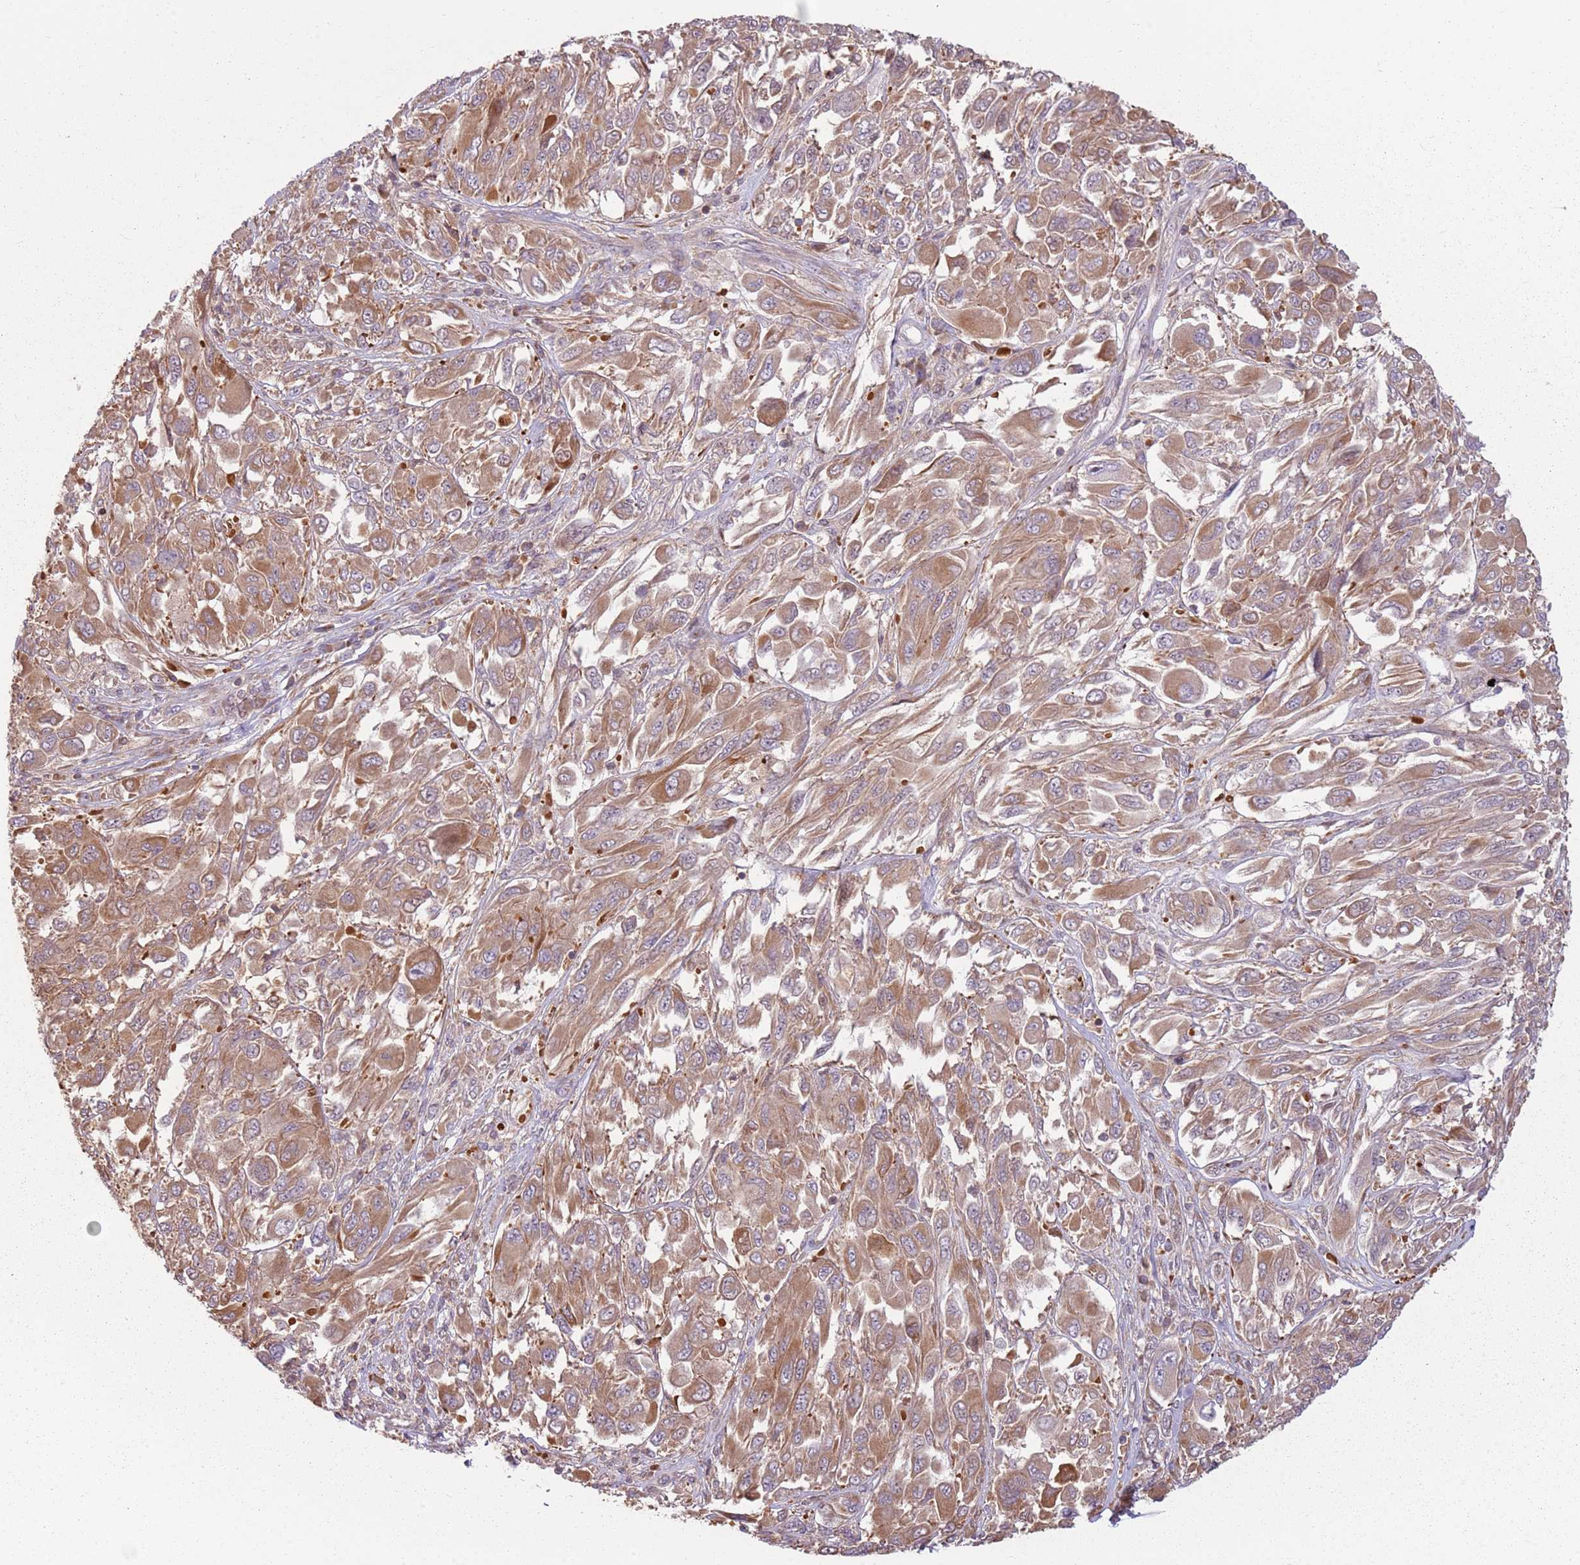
{"staining": {"intensity": "moderate", "quantity": ">75%", "location": "cytoplasmic/membranous"}, "tissue": "melanoma", "cell_type": "Tumor cells", "image_type": "cancer", "snomed": [{"axis": "morphology", "description": "Malignant melanoma, NOS"}, {"axis": "topography", "description": "Skin"}], "caption": "Immunohistochemistry (IHC) (DAB (3,3'-diaminobenzidine)) staining of human melanoma demonstrates moderate cytoplasmic/membranous protein positivity in approximately >75% of tumor cells. (DAB = brown stain, brightfield microscopy at high magnification).", "gene": "RPL21", "patient": {"sex": "female", "age": 91}}